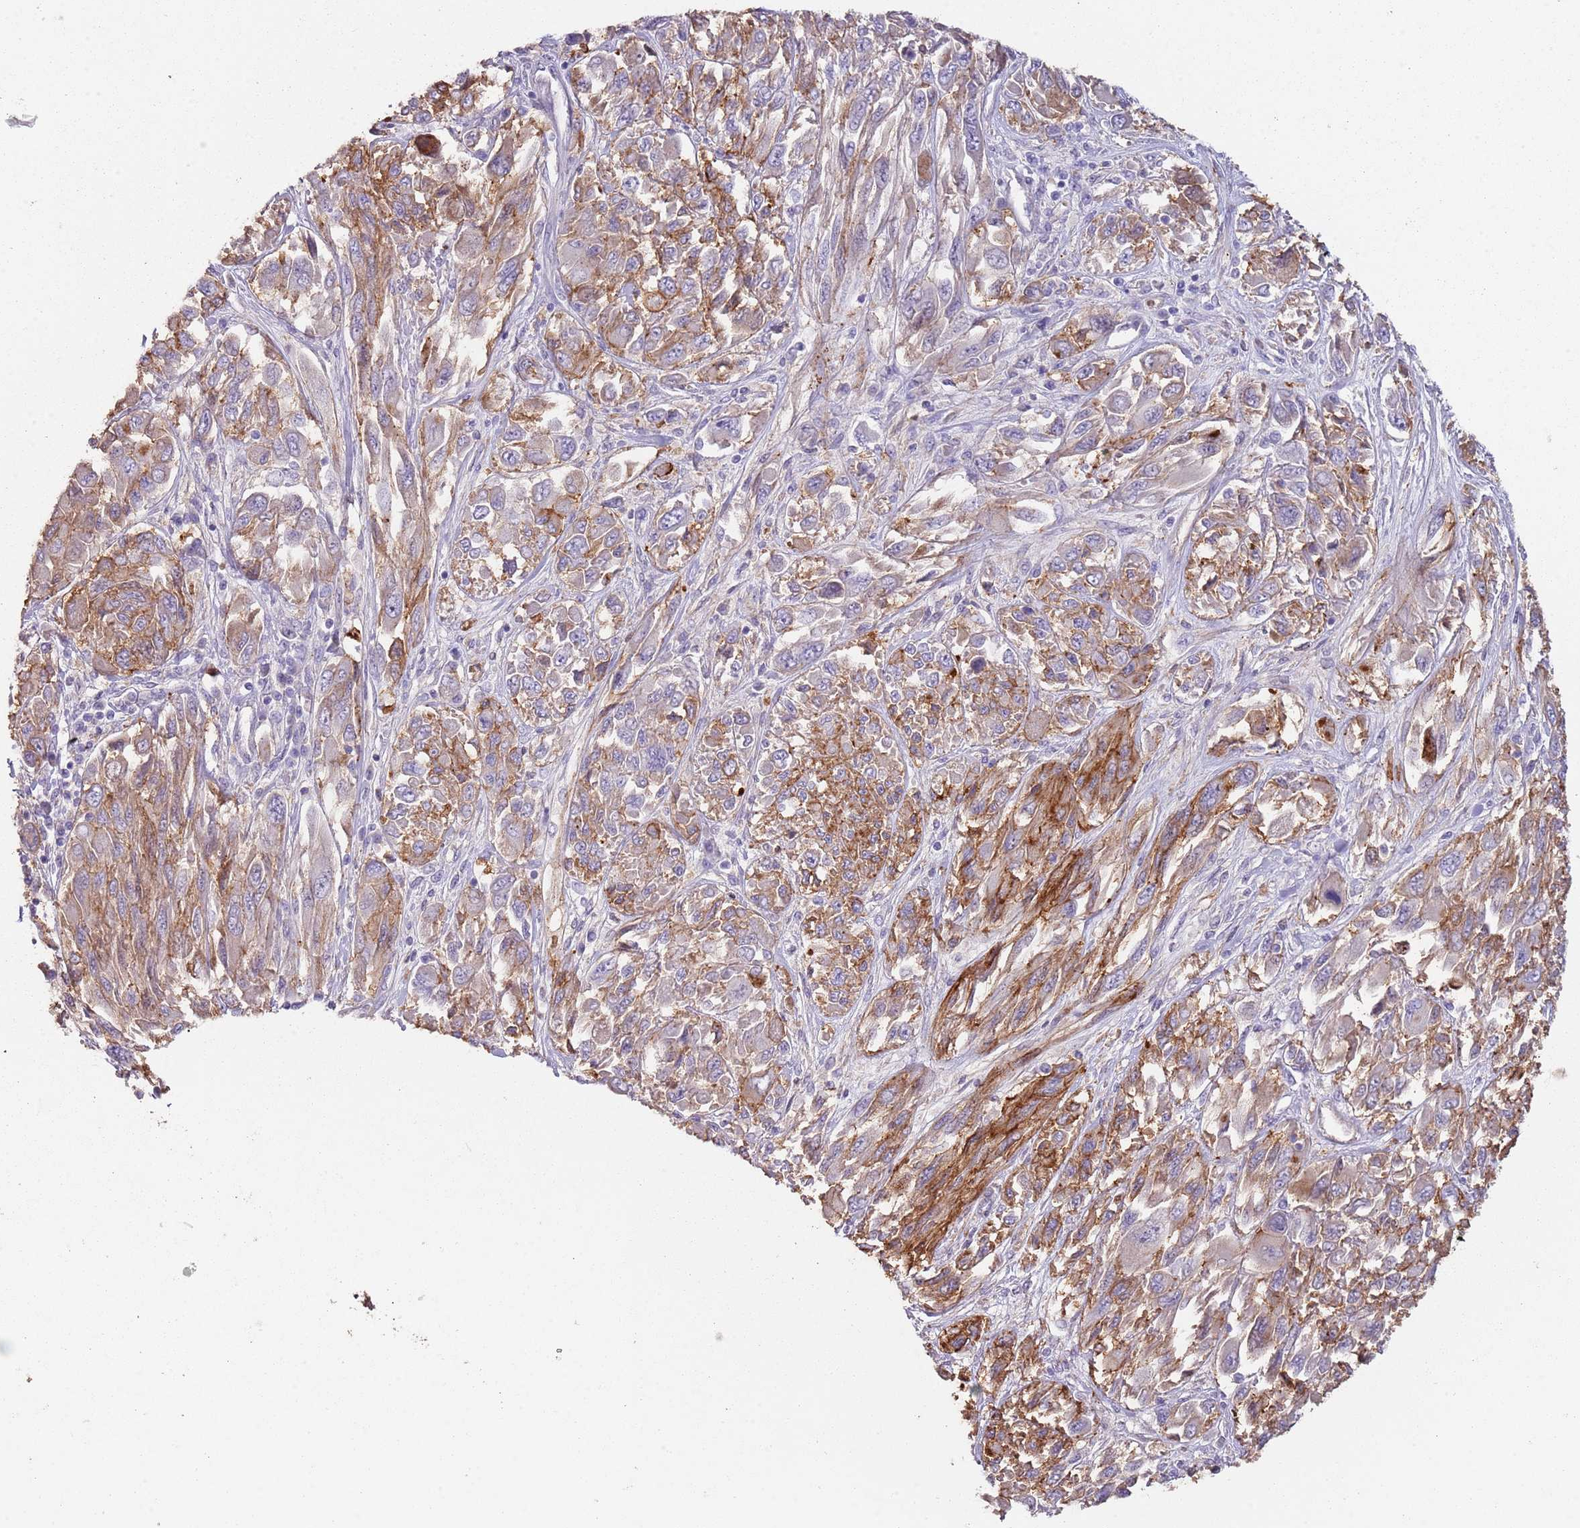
{"staining": {"intensity": "strong", "quantity": "25%-75%", "location": "cytoplasmic/membranous"}, "tissue": "melanoma", "cell_type": "Tumor cells", "image_type": "cancer", "snomed": [{"axis": "morphology", "description": "Malignant melanoma, NOS"}, {"axis": "topography", "description": "Skin"}], "caption": "There is high levels of strong cytoplasmic/membranous positivity in tumor cells of melanoma, as demonstrated by immunohistochemical staining (brown color).", "gene": "NBPF3", "patient": {"sex": "female", "age": 91}}